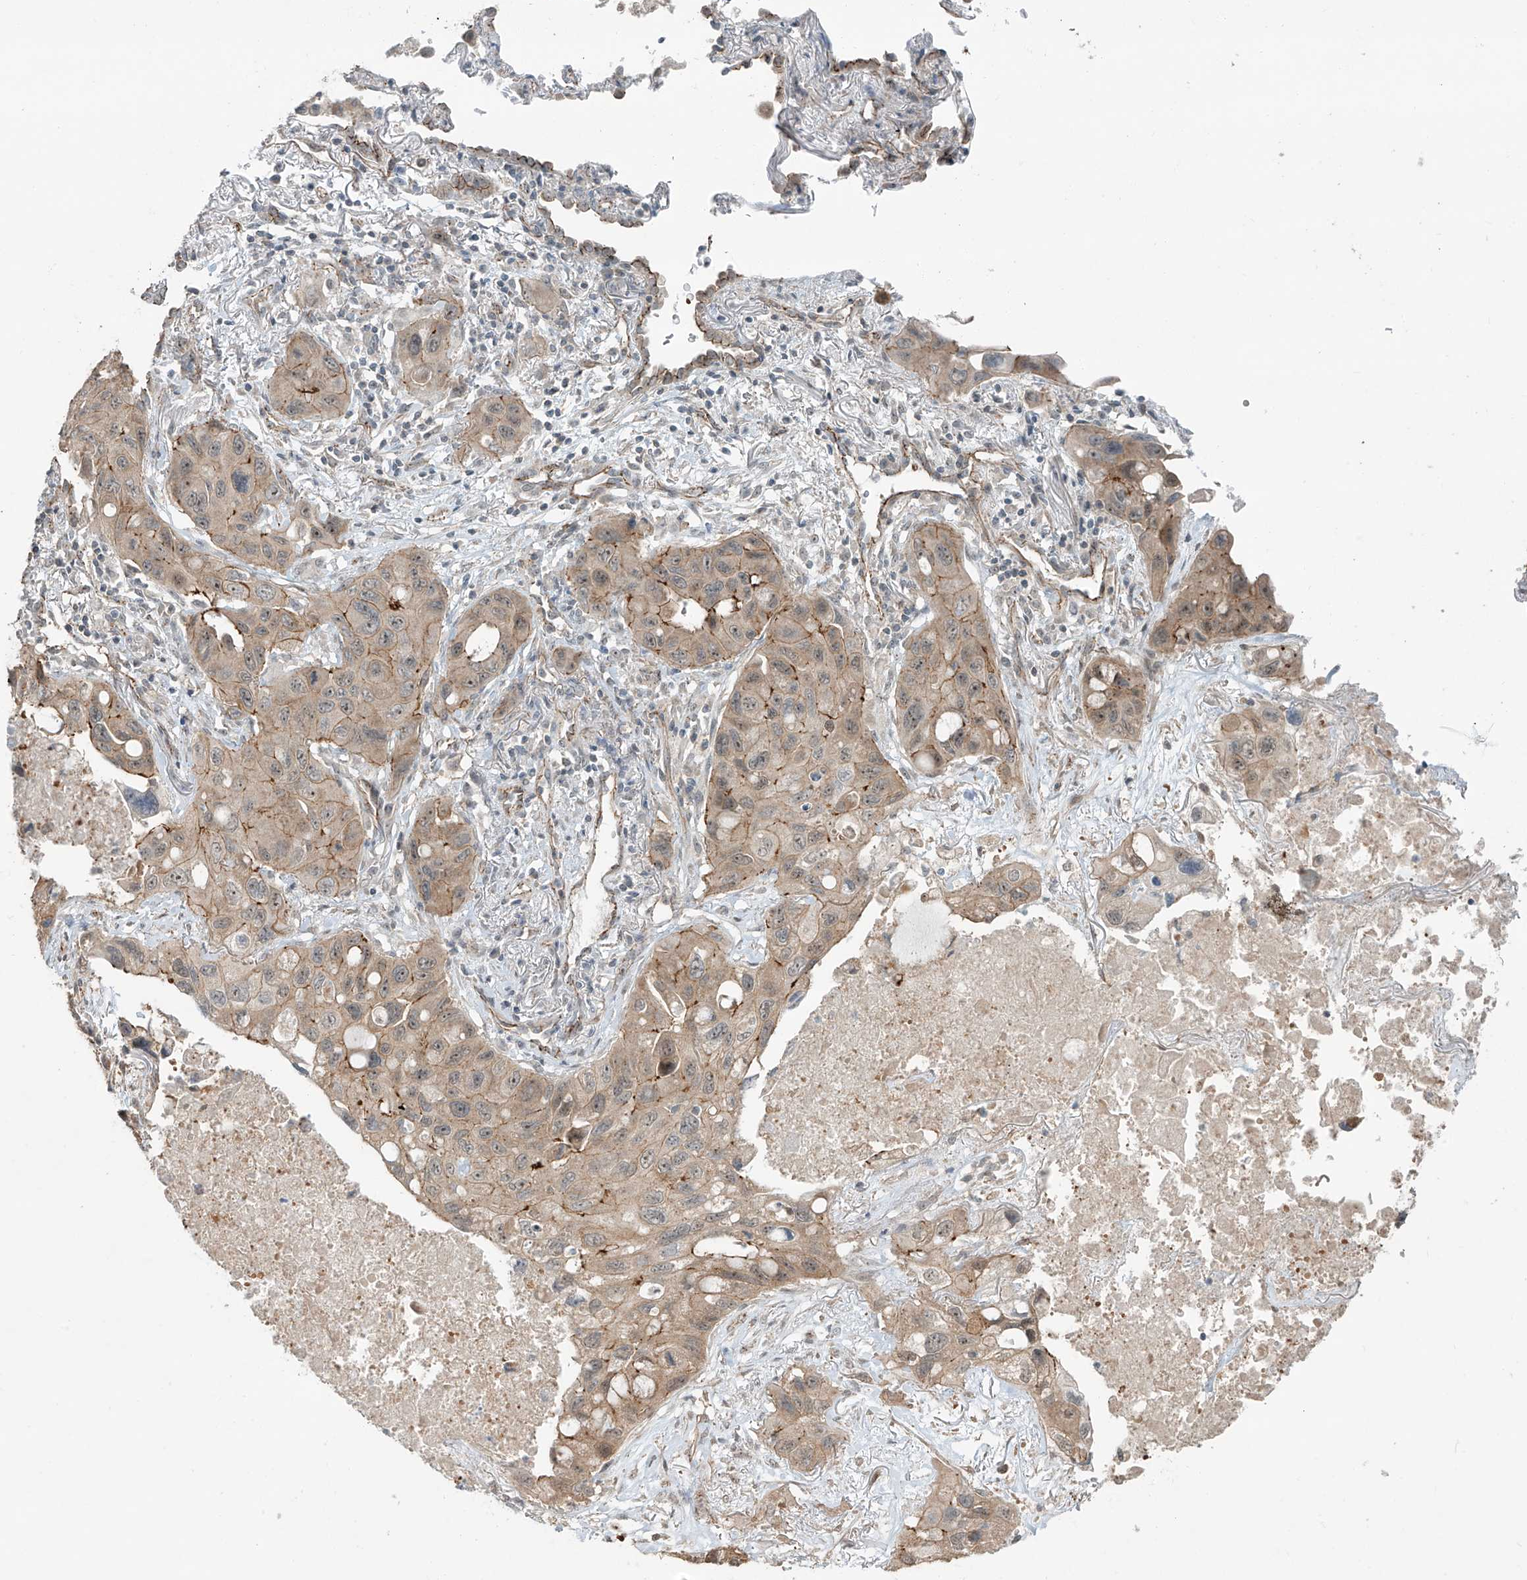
{"staining": {"intensity": "moderate", "quantity": ">75%", "location": "cytoplasmic/membranous"}, "tissue": "lung cancer", "cell_type": "Tumor cells", "image_type": "cancer", "snomed": [{"axis": "morphology", "description": "Squamous cell carcinoma, NOS"}, {"axis": "topography", "description": "Lung"}], "caption": "Tumor cells show medium levels of moderate cytoplasmic/membranous positivity in approximately >75% of cells in squamous cell carcinoma (lung).", "gene": "ZNF16", "patient": {"sex": "female", "age": 73}}